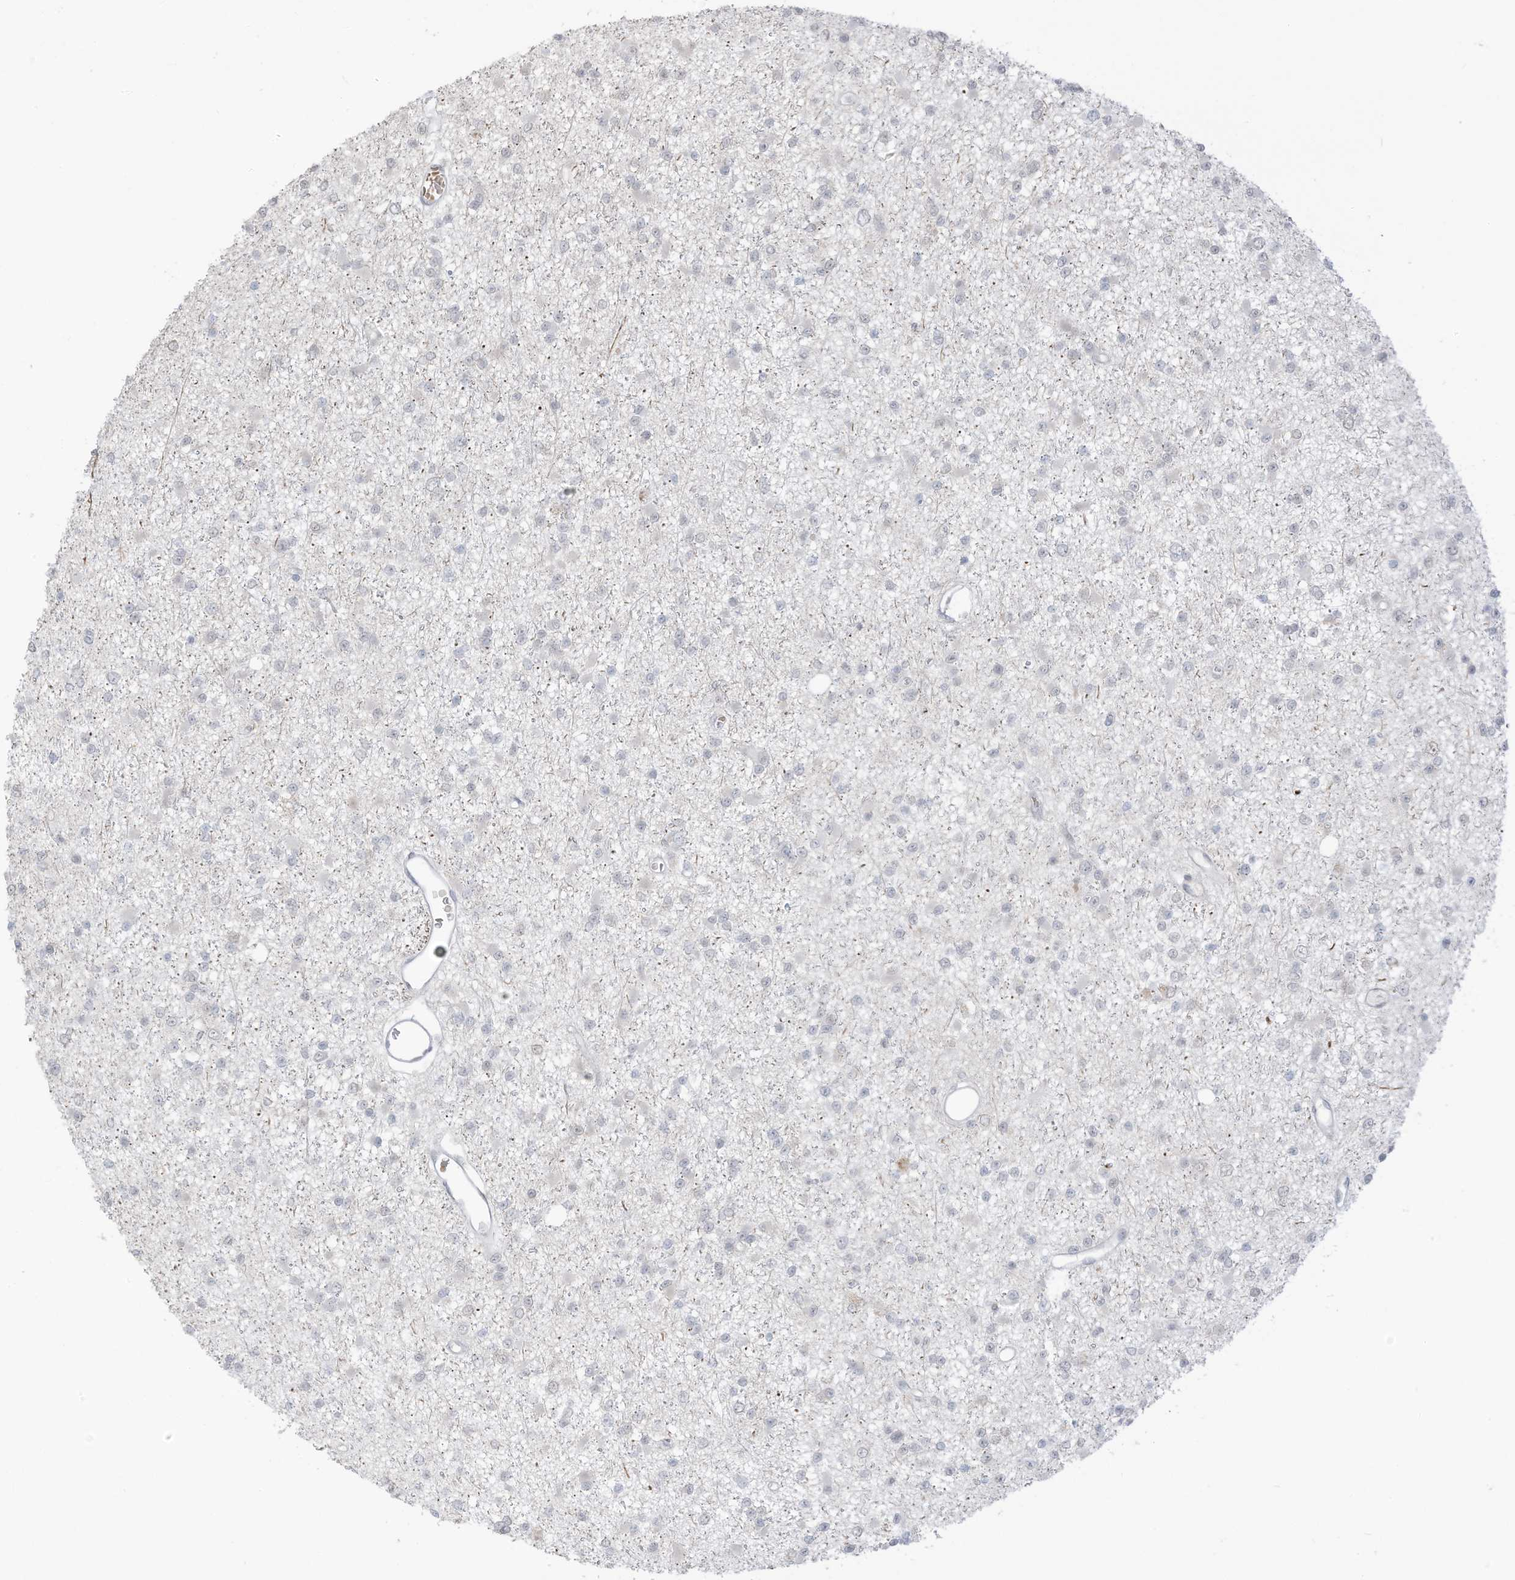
{"staining": {"intensity": "negative", "quantity": "none", "location": "none"}, "tissue": "glioma", "cell_type": "Tumor cells", "image_type": "cancer", "snomed": [{"axis": "morphology", "description": "Glioma, malignant, Low grade"}, {"axis": "topography", "description": "Brain"}], "caption": "Glioma was stained to show a protein in brown. There is no significant expression in tumor cells.", "gene": "ZCWPW2", "patient": {"sex": "female", "age": 22}}